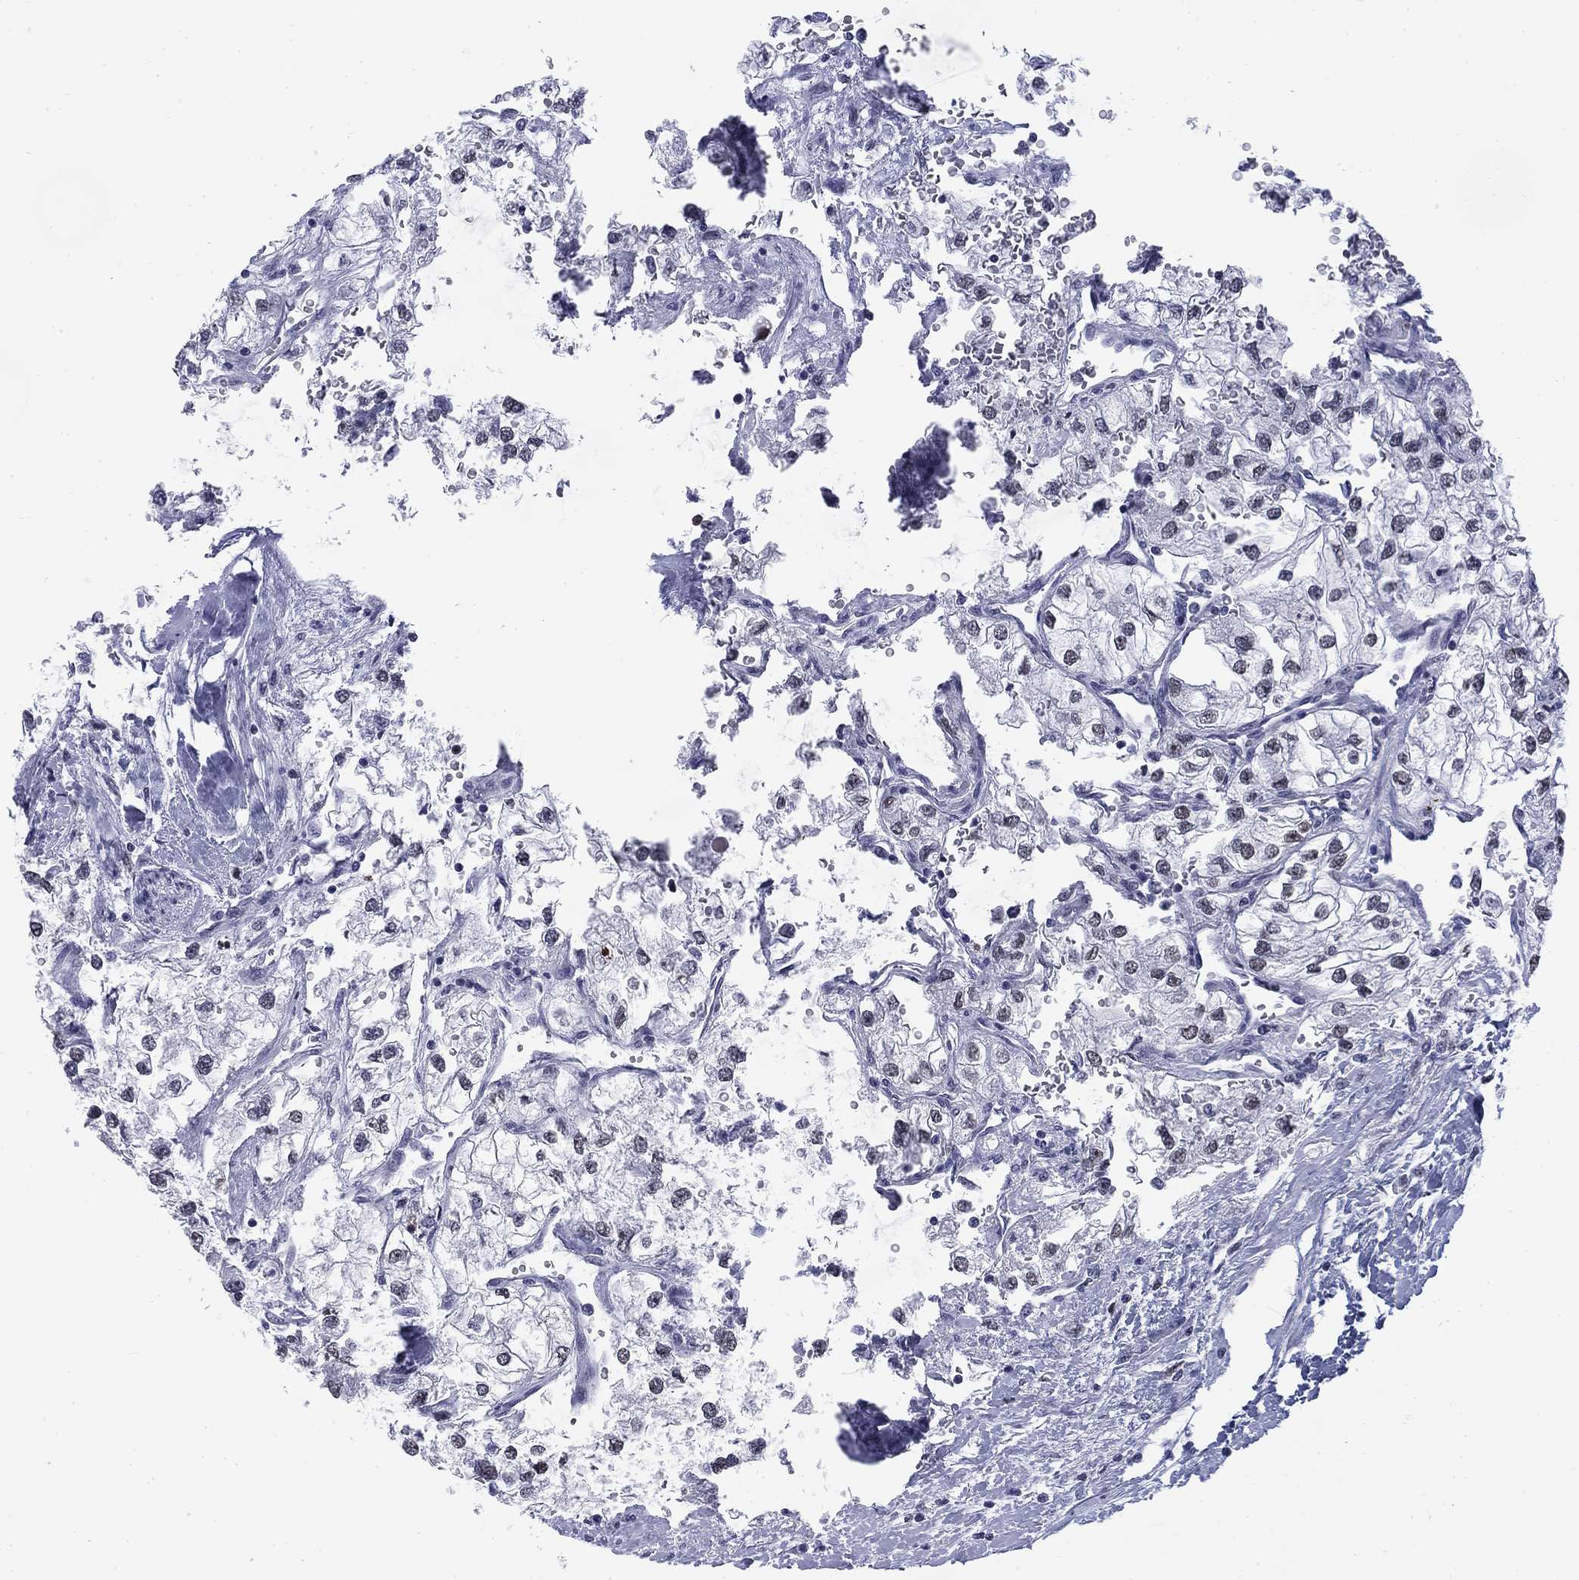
{"staining": {"intensity": "weak", "quantity": "25%-75%", "location": "nuclear"}, "tissue": "renal cancer", "cell_type": "Tumor cells", "image_type": "cancer", "snomed": [{"axis": "morphology", "description": "Adenocarcinoma, NOS"}, {"axis": "topography", "description": "Kidney"}], "caption": "Protein expression analysis of human renal adenocarcinoma reveals weak nuclear staining in approximately 25%-75% of tumor cells.", "gene": "CSRNP3", "patient": {"sex": "male", "age": 59}}